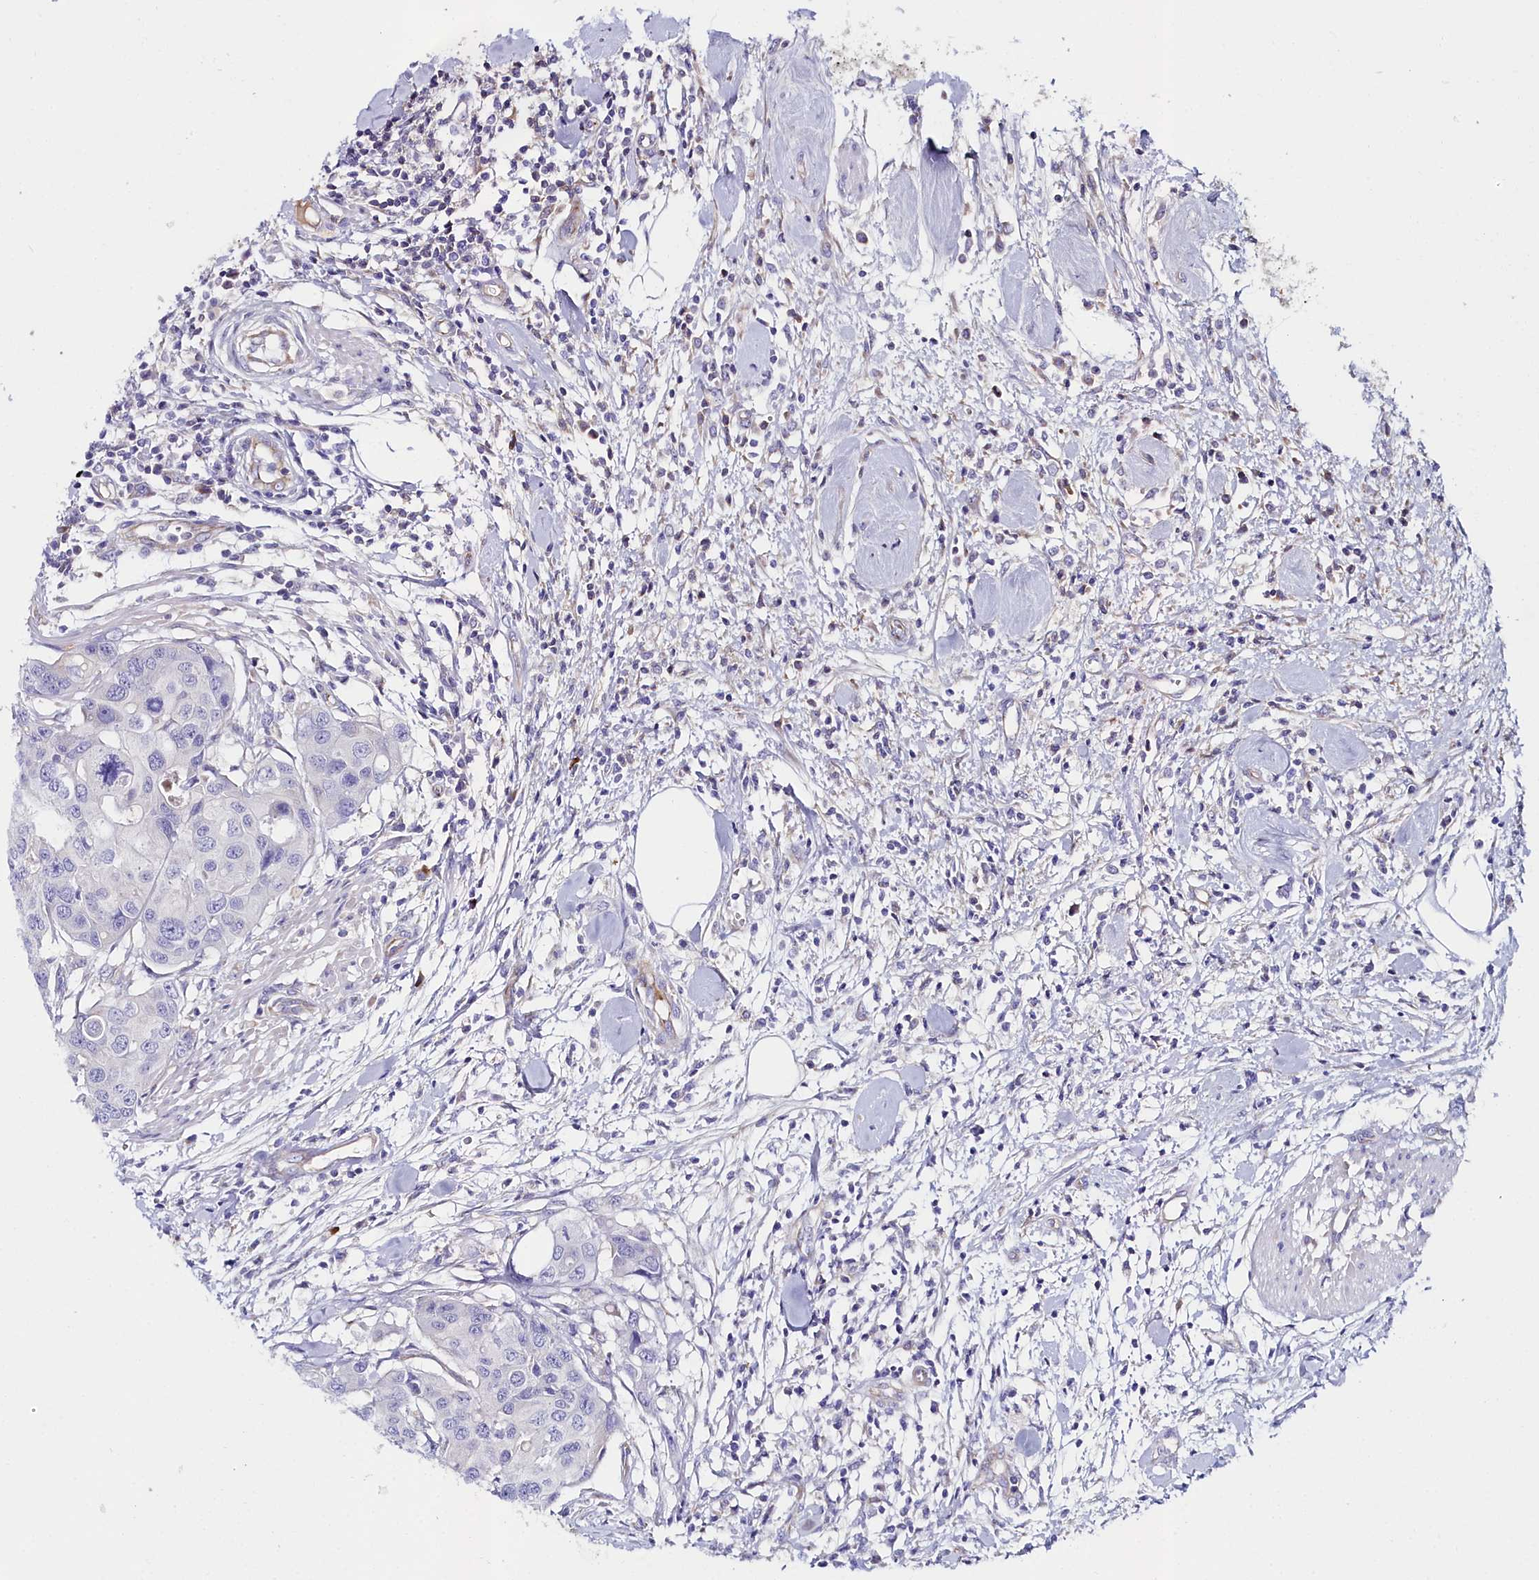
{"staining": {"intensity": "negative", "quantity": "none", "location": "none"}, "tissue": "colorectal cancer", "cell_type": "Tumor cells", "image_type": "cancer", "snomed": [{"axis": "morphology", "description": "Adenocarcinoma, NOS"}, {"axis": "topography", "description": "Colon"}], "caption": "High magnification brightfield microscopy of colorectal cancer stained with DAB (3,3'-diaminobenzidine) (brown) and counterstained with hematoxylin (blue): tumor cells show no significant positivity.", "gene": "SLC49A3", "patient": {"sex": "male", "age": 77}}